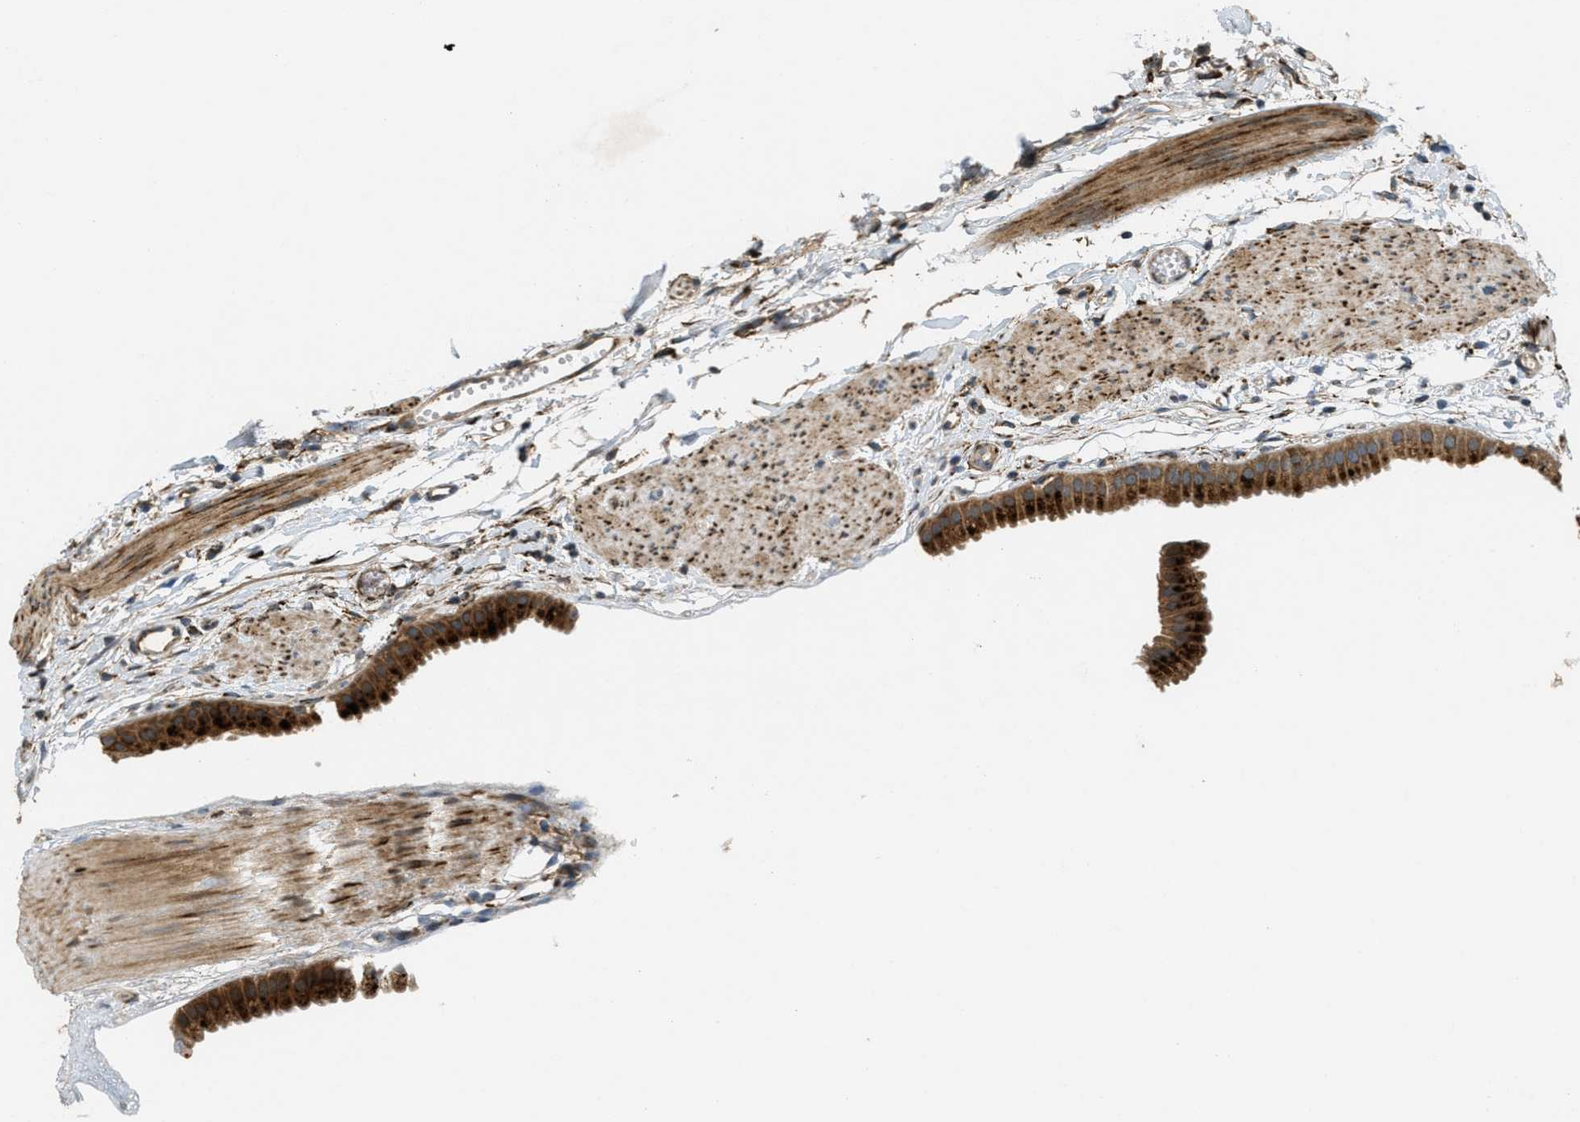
{"staining": {"intensity": "strong", "quantity": ">75%", "location": "cytoplasmic/membranous"}, "tissue": "gallbladder", "cell_type": "Glandular cells", "image_type": "normal", "snomed": [{"axis": "morphology", "description": "Normal tissue, NOS"}, {"axis": "topography", "description": "Gallbladder"}], "caption": "Protein expression by IHC demonstrates strong cytoplasmic/membranous expression in about >75% of glandular cells in benign gallbladder. (Stains: DAB (3,3'-diaminobenzidine) in brown, nuclei in blue, Microscopy: brightfield microscopy at high magnification).", "gene": "PCDH18", "patient": {"sex": "female", "age": 64}}